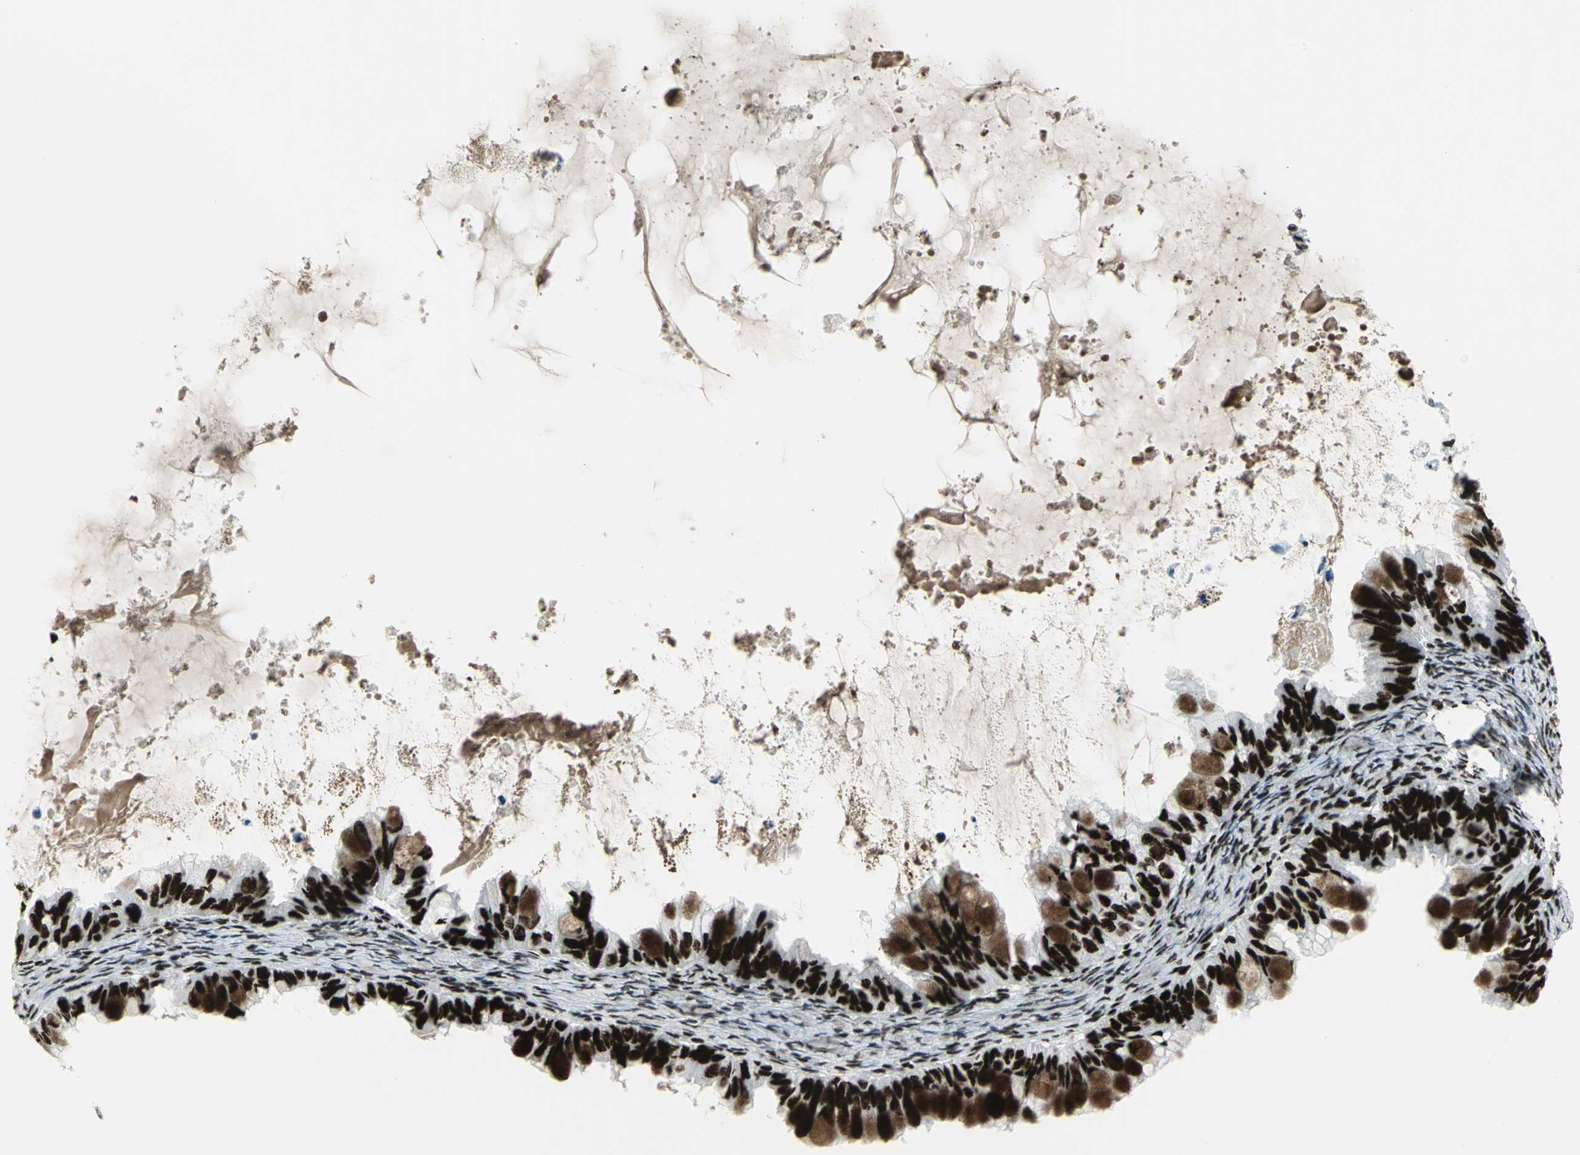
{"staining": {"intensity": "strong", "quantity": ">75%", "location": "nuclear"}, "tissue": "ovarian cancer", "cell_type": "Tumor cells", "image_type": "cancer", "snomed": [{"axis": "morphology", "description": "Cystadenocarcinoma, mucinous, NOS"}, {"axis": "topography", "description": "Ovary"}], "caption": "Immunohistochemical staining of human ovarian mucinous cystadenocarcinoma exhibits strong nuclear protein staining in about >75% of tumor cells. Using DAB (brown) and hematoxylin (blue) stains, captured at high magnification using brightfield microscopy.", "gene": "SMARCA4", "patient": {"sex": "female", "age": 80}}